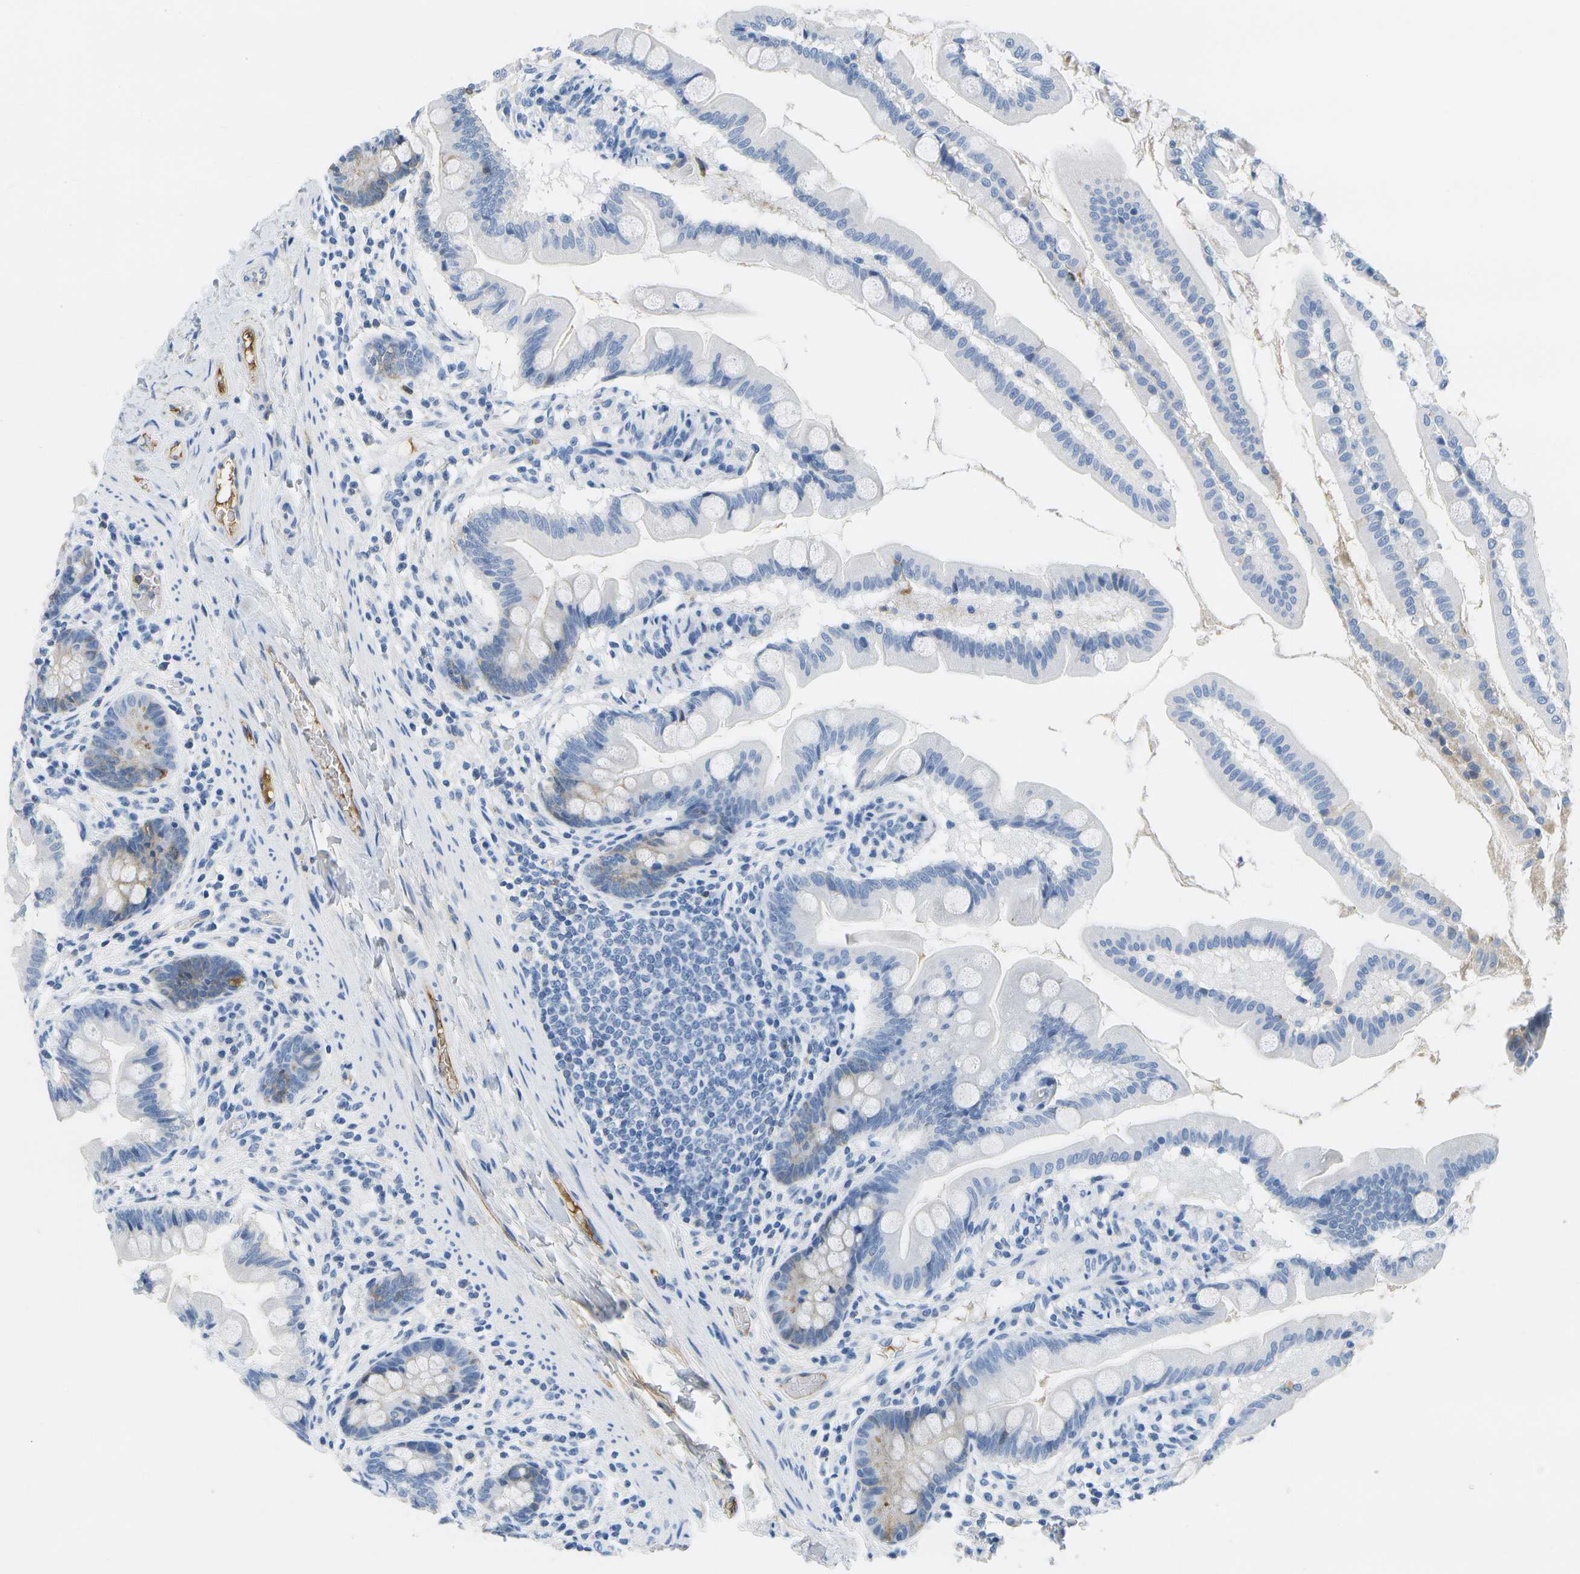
{"staining": {"intensity": "moderate", "quantity": "<25%", "location": "cytoplasmic/membranous"}, "tissue": "small intestine", "cell_type": "Glandular cells", "image_type": "normal", "snomed": [{"axis": "morphology", "description": "Normal tissue, NOS"}, {"axis": "topography", "description": "Small intestine"}], "caption": "Brown immunohistochemical staining in normal human small intestine demonstrates moderate cytoplasmic/membranous expression in approximately <25% of glandular cells. (IHC, brightfield microscopy, high magnification).", "gene": "SERPINA1", "patient": {"sex": "female", "age": 56}}